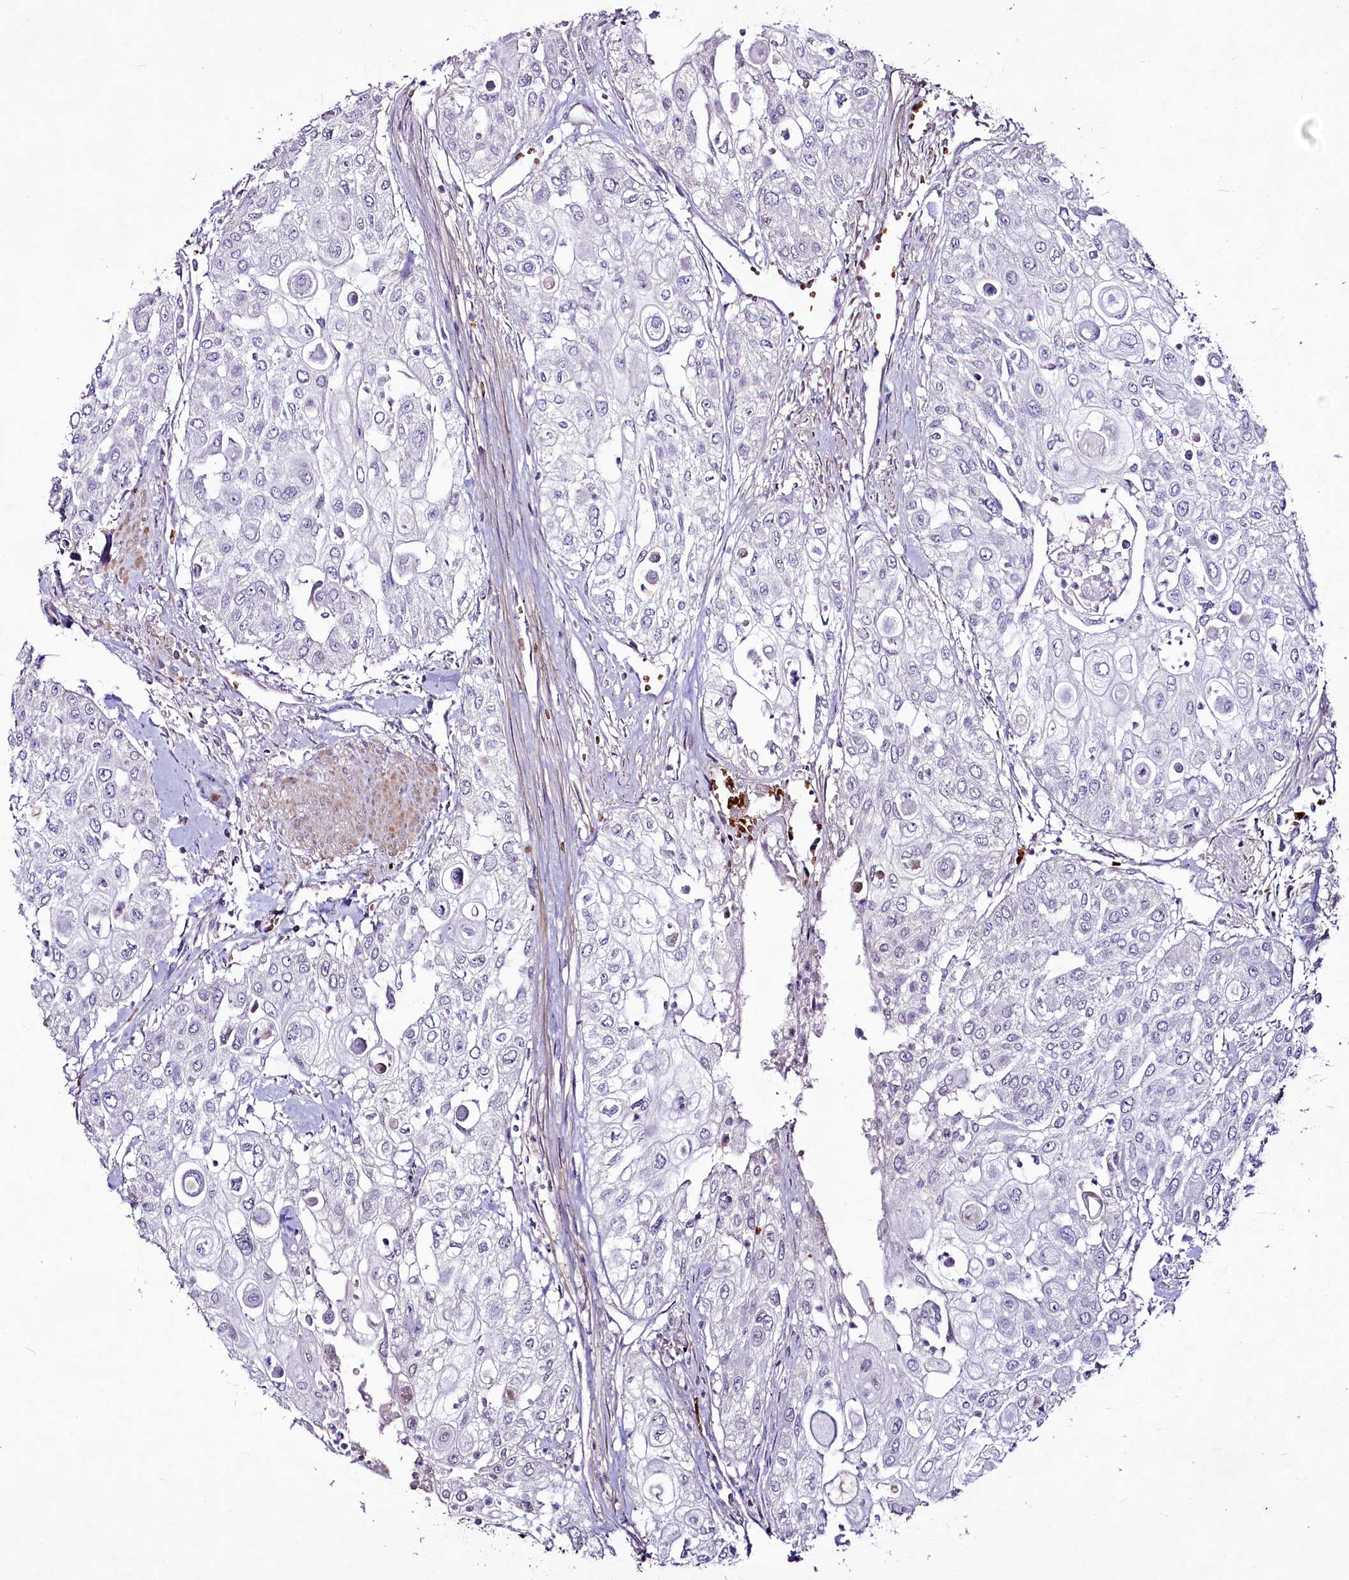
{"staining": {"intensity": "negative", "quantity": "none", "location": "none"}, "tissue": "urothelial cancer", "cell_type": "Tumor cells", "image_type": "cancer", "snomed": [{"axis": "morphology", "description": "Urothelial carcinoma, High grade"}, {"axis": "topography", "description": "Urinary bladder"}], "caption": "This image is of urothelial carcinoma (high-grade) stained with immunohistochemistry (IHC) to label a protein in brown with the nuclei are counter-stained blue. There is no expression in tumor cells.", "gene": "SUSD3", "patient": {"sex": "female", "age": 79}}